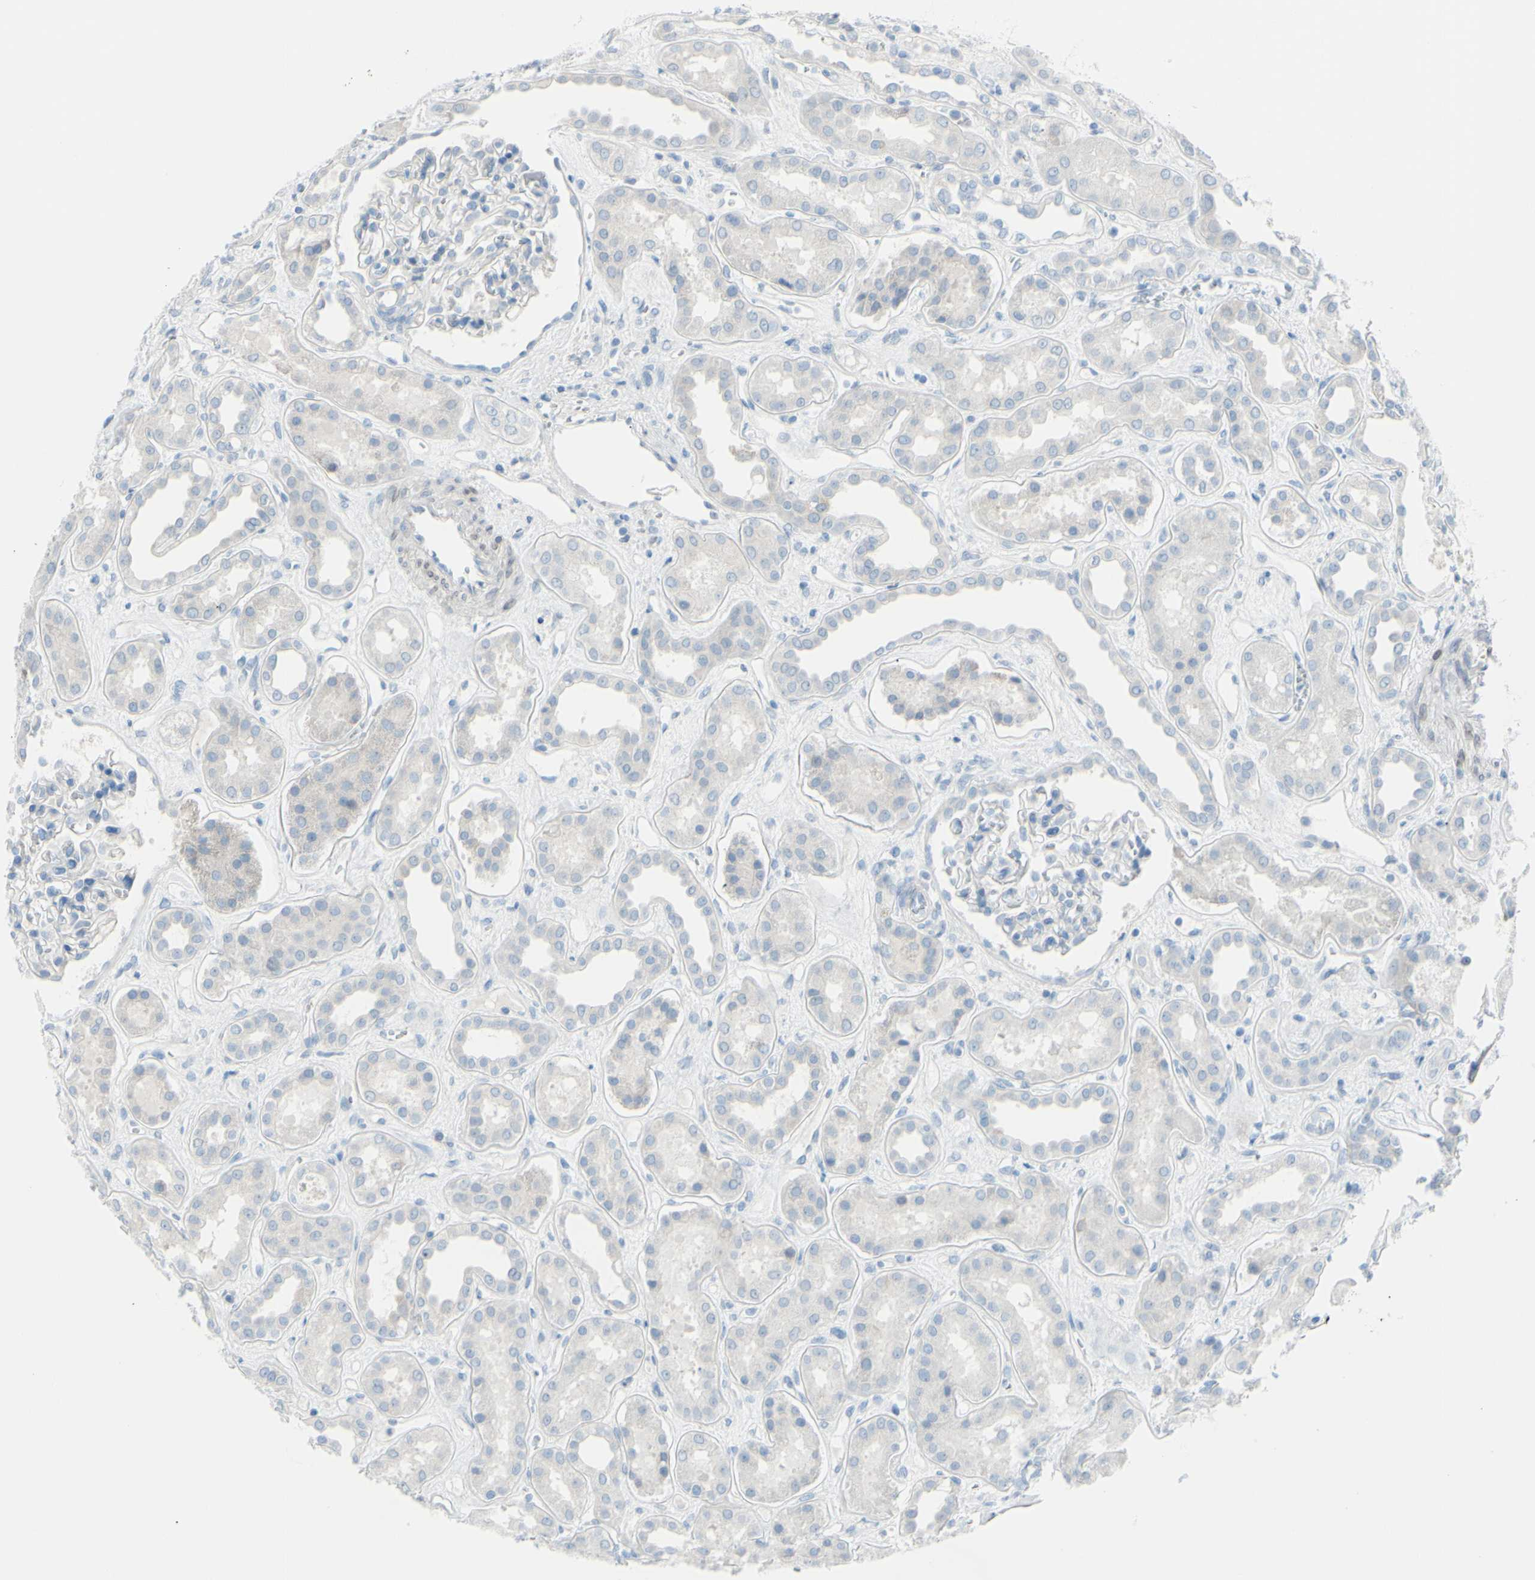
{"staining": {"intensity": "negative", "quantity": "none", "location": "none"}, "tissue": "kidney", "cell_type": "Cells in glomeruli", "image_type": "normal", "snomed": [{"axis": "morphology", "description": "Normal tissue, NOS"}, {"axis": "topography", "description": "Kidney"}], "caption": "The immunohistochemistry (IHC) histopathology image has no significant expression in cells in glomeruli of kidney. (Stains: DAB immunohistochemistry with hematoxylin counter stain, Microscopy: brightfield microscopy at high magnification).", "gene": "TFPI2", "patient": {"sex": "male", "age": 59}}